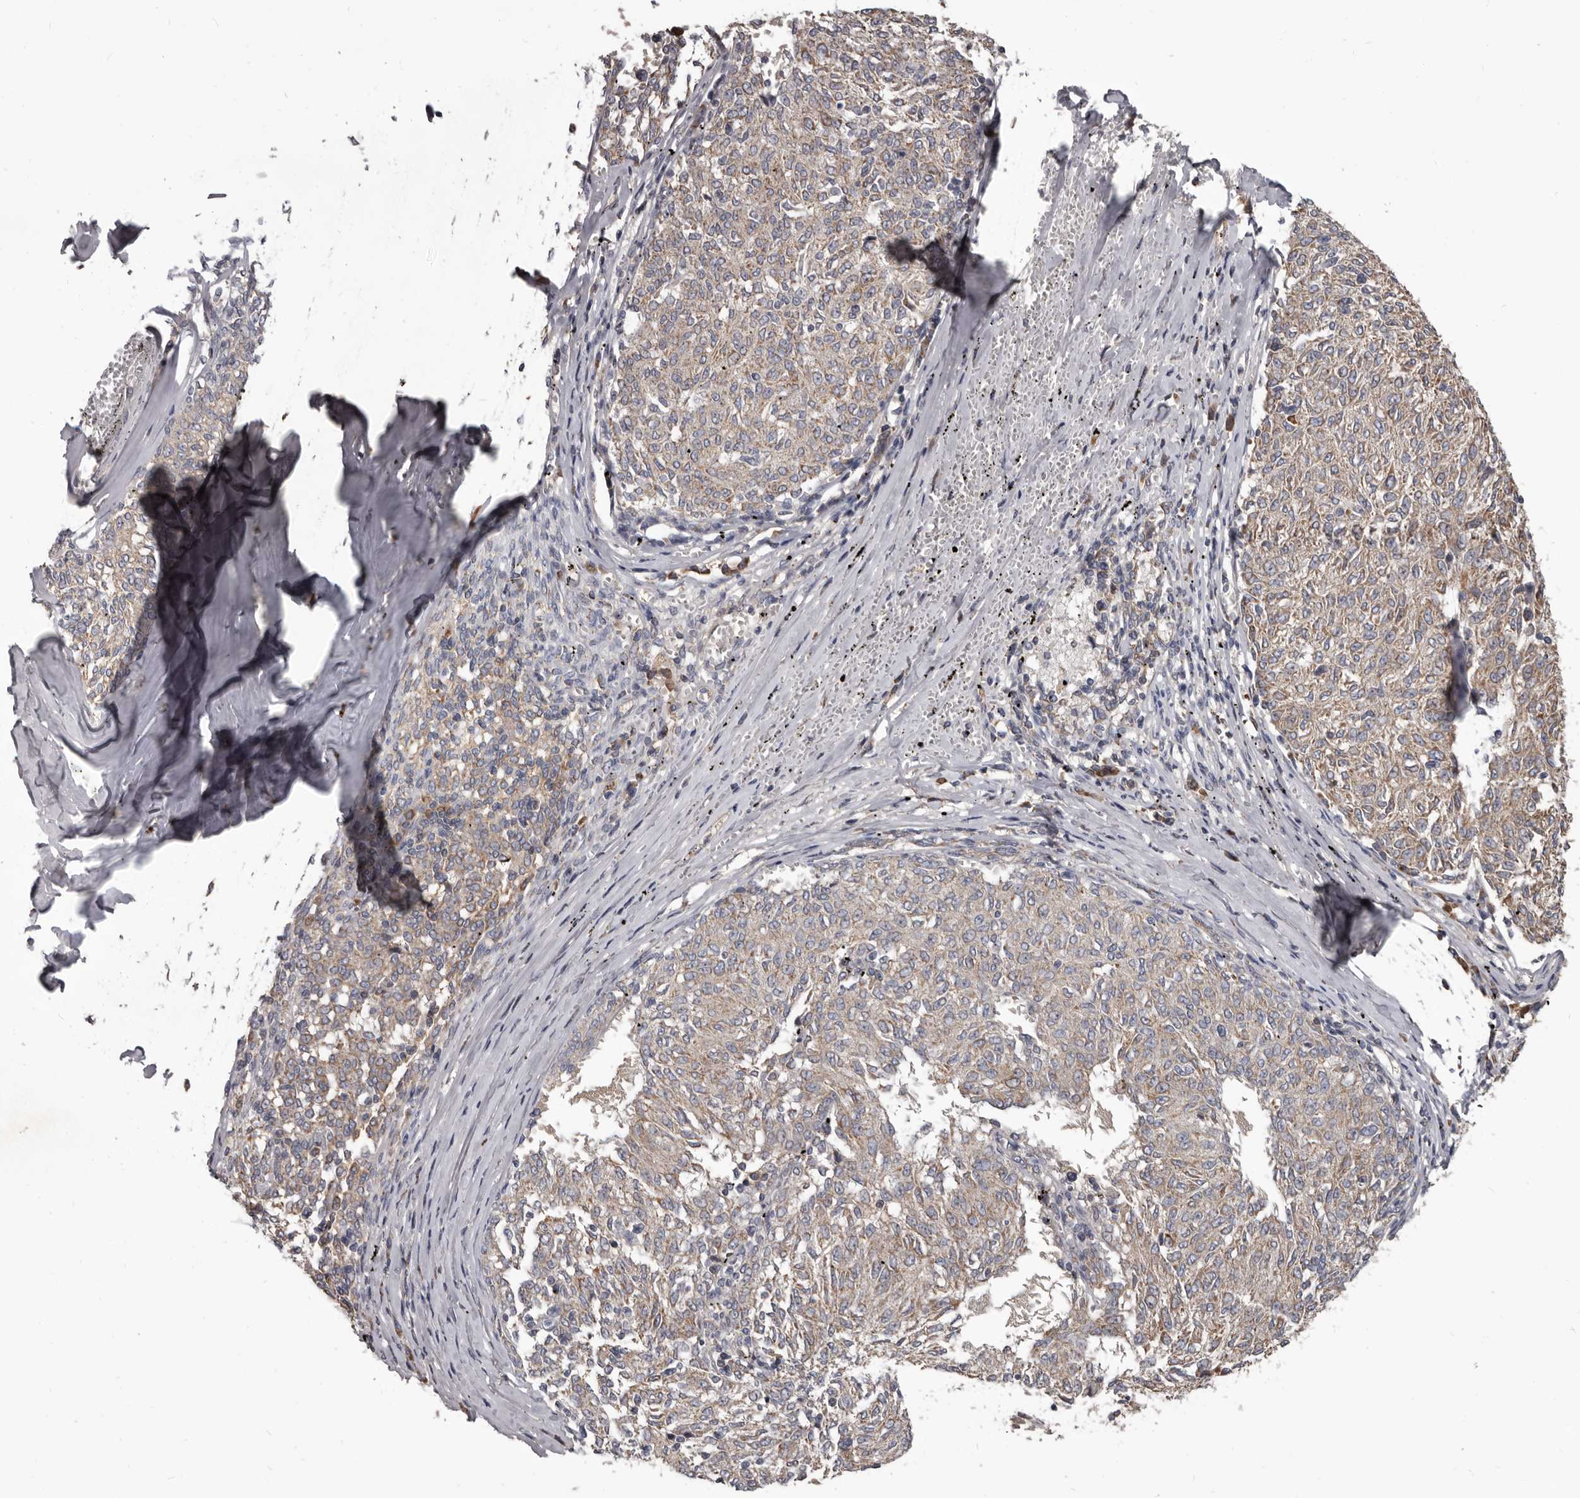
{"staining": {"intensity": "weak", "quantity": ">75%", "location": "cytoplasmic/membranous"}, "tissue": "melanoma", "cell_type": "Tumor cells", "image_type": "cancer", "snomed": [{"axis": "morphology", "description": "Malignant melanoma, NOS"}, {"axis": "topography", "description": "Skin"}], "caption": "High-power microscopy captured an immunohistochemistry (IHC) micrograph of melanoma, revealing weak cytoplasmic/membranous expression in about >75% of tumor cells. (brown staining indicates protein expression, while blue staining denotes nuclei).", "gene": "ALDH5A1", "patient": {"sex": "female", "age": 72}}